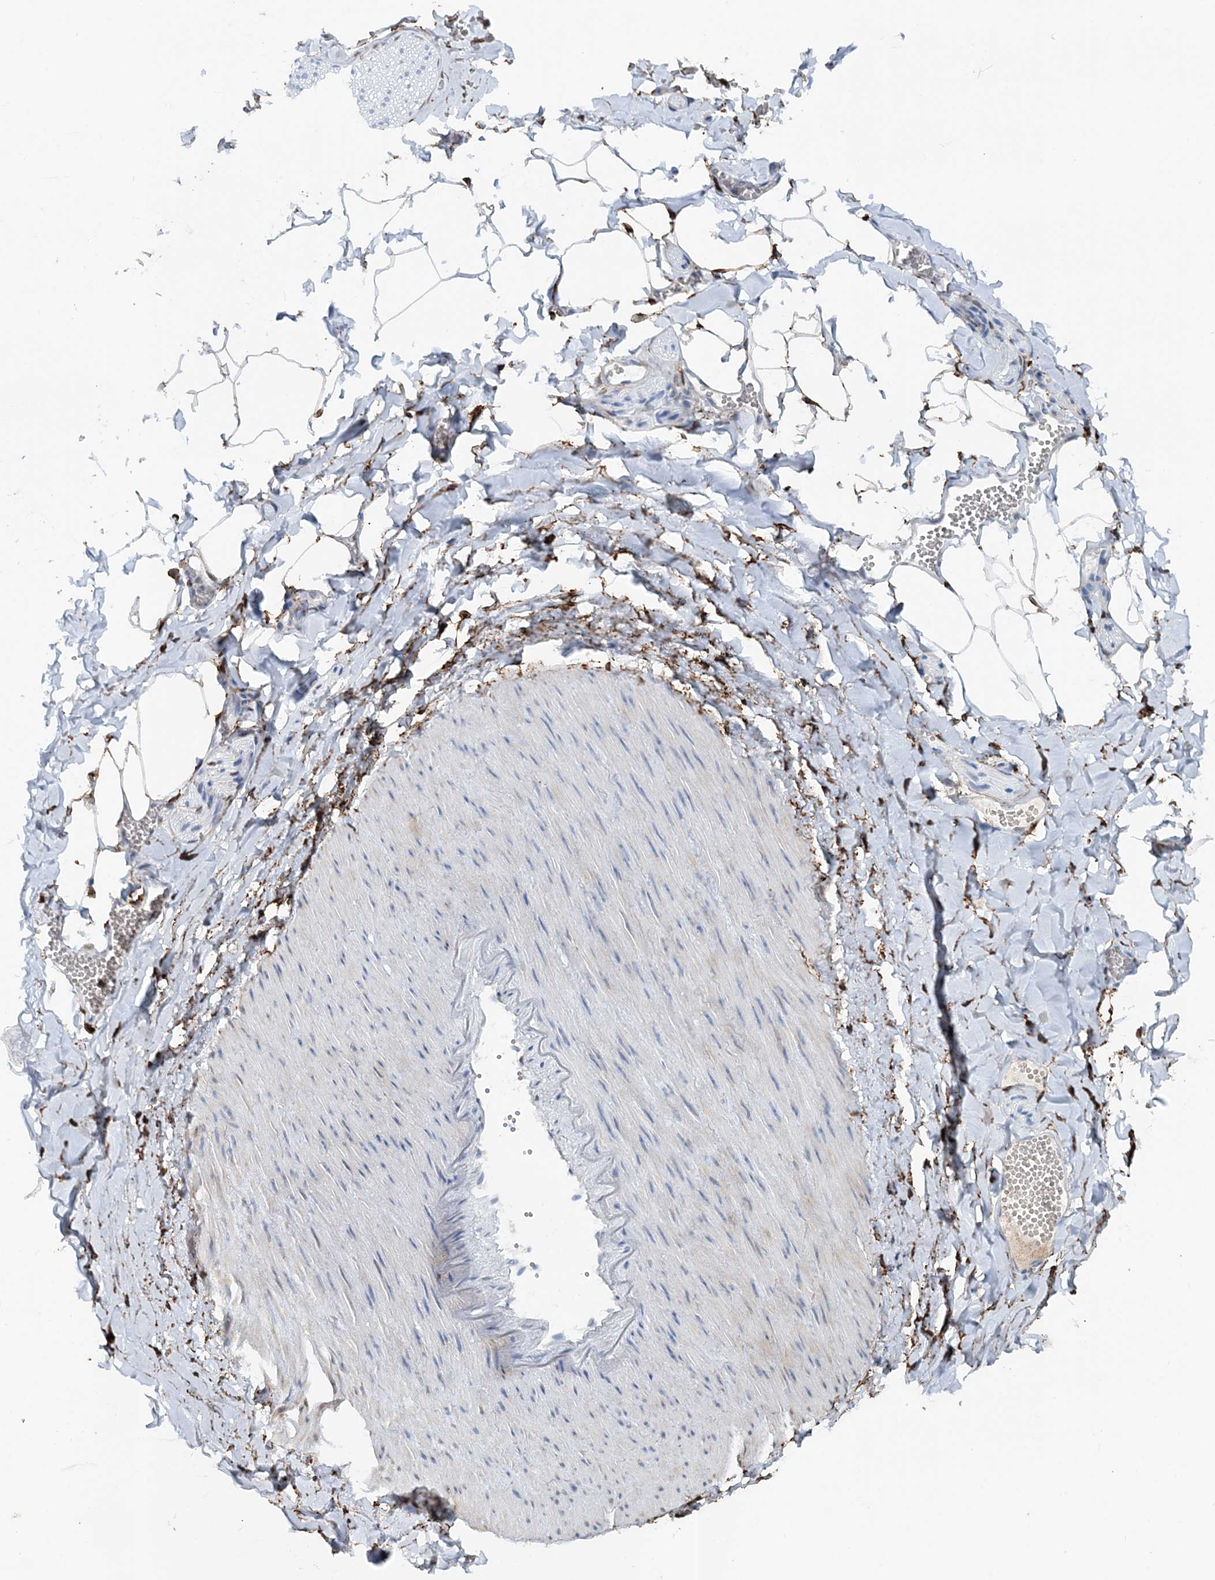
{"staining": {"intensity": "moderate", "quantity": "25%-75%", "location": "cytoplasmic/membranous"}, "tissue": "adipose tissue", "cell_type": "Adipocytes", "image_type": "normal", "snomed": [{"axis": "morphology", "description": "Normal tissue, NOS"}, {"axis": "topography", "description": "Gallbladder"}, {"axis": "topography", "description": "Peripheral nerve tissue"}], "caption": "Protein staining shows moderate cytoplasmic/membranous staining in approximately 25%-75% of adipocytes in benign adipose tissue.", "gene": "ASCL4", "patient": {"sex": "male", "age": 38}}